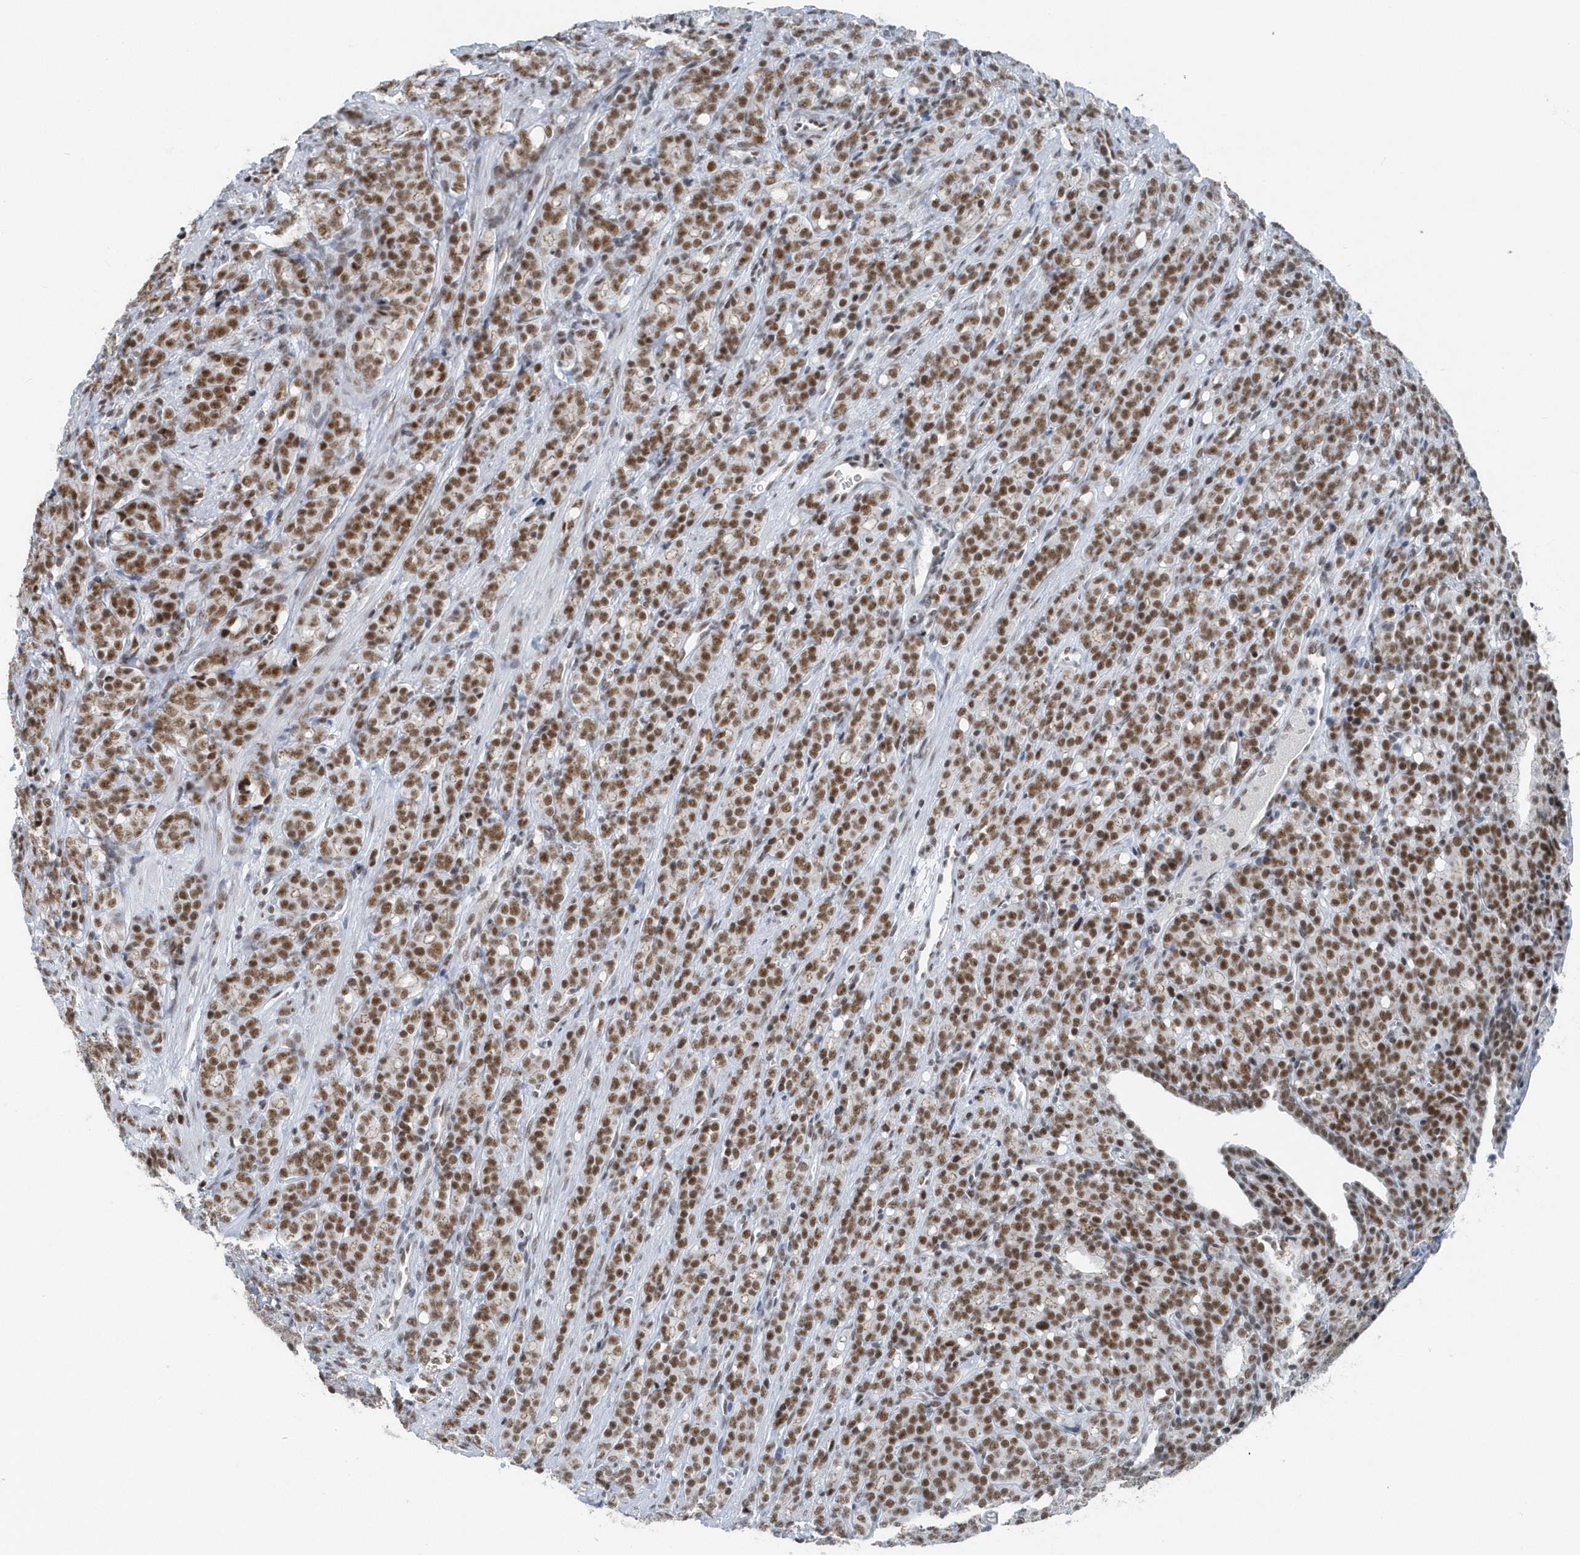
{"staining": {"intensity": "moderate", "quantity": ">75%", "location": "nuclear"}, "tissue": "prostate cancer", "cell_type": "Tumor cells", "image_type": "cancer", "snomed": [{"axis": "morphology", "description": "Adenocarcinoma, High grade"}, {"axis": "topography", "description": "Prostate"}], "caption": "Protein positivity by immunohistochemistry demonstrates moderate nuclear positivity in about >75% of tumor cells in prostate adenocarcinoma (high-grade). Immunohistochemistry (ihc) stains the protein in brown and the nuclei are stained blue.", "gene": "FIP1L1", "patient": {"sex": "male", "age": 62}}